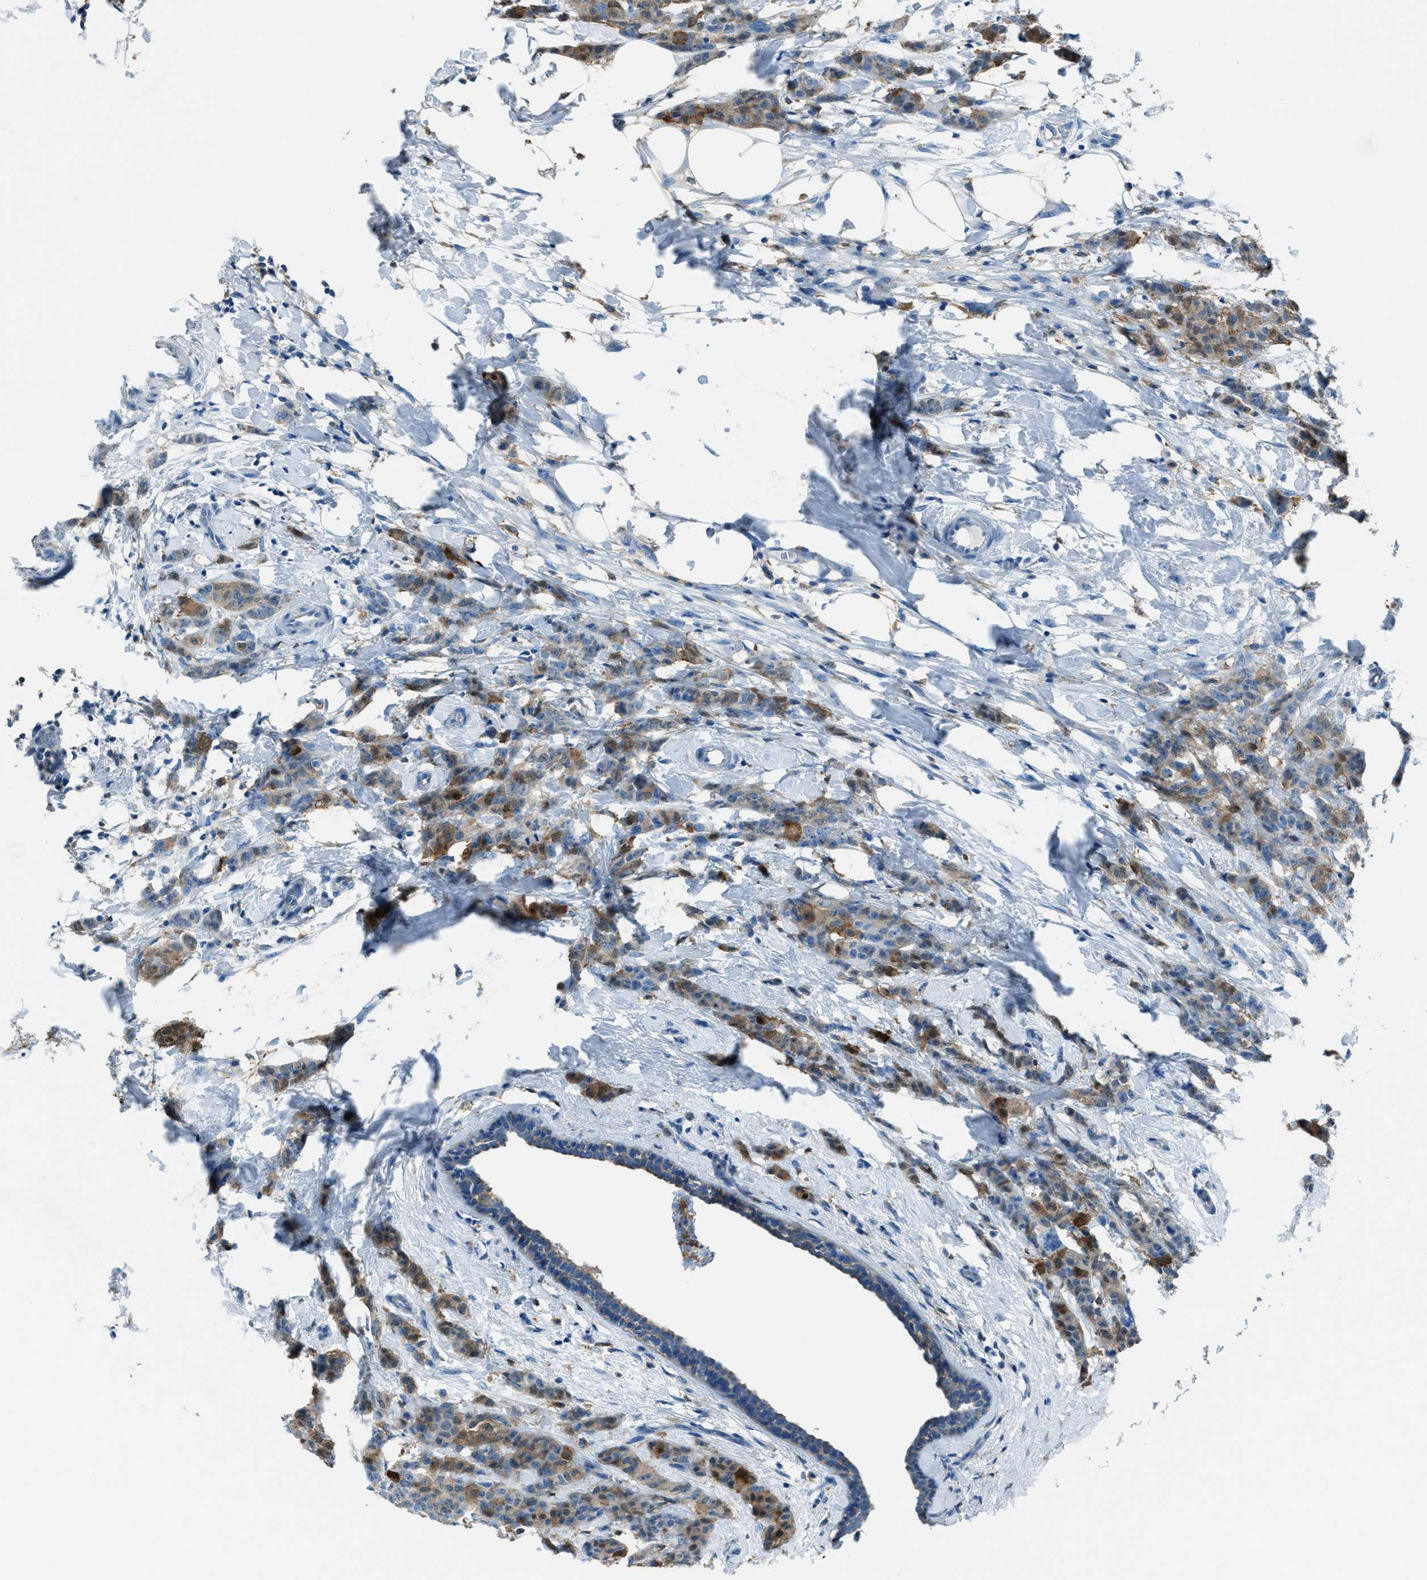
{"staining": {"intensity": "moderate", "quantity": "25%-75%", "location": "cytoplasmic/membranous"}, "tissue": "breast cancer", "cell_type": "Tumor cells", "image_type": "cancer", "snomed": [{"axis": "morphology", "description": "Normal tissue, NOS"}, {"axis": "morphology", "description": "Duct carcinoma"}, {"axis": "topography", "description": "Breast"}], "caption": "A photomicrograph of human breast invasive ductal carcinoma stained for a protein demonstrates moderate cytoplasmic/membranous brown staining in tumor cells.", "gene": "MATCAP2", "patient": {"sex": "female", "age": 40}}